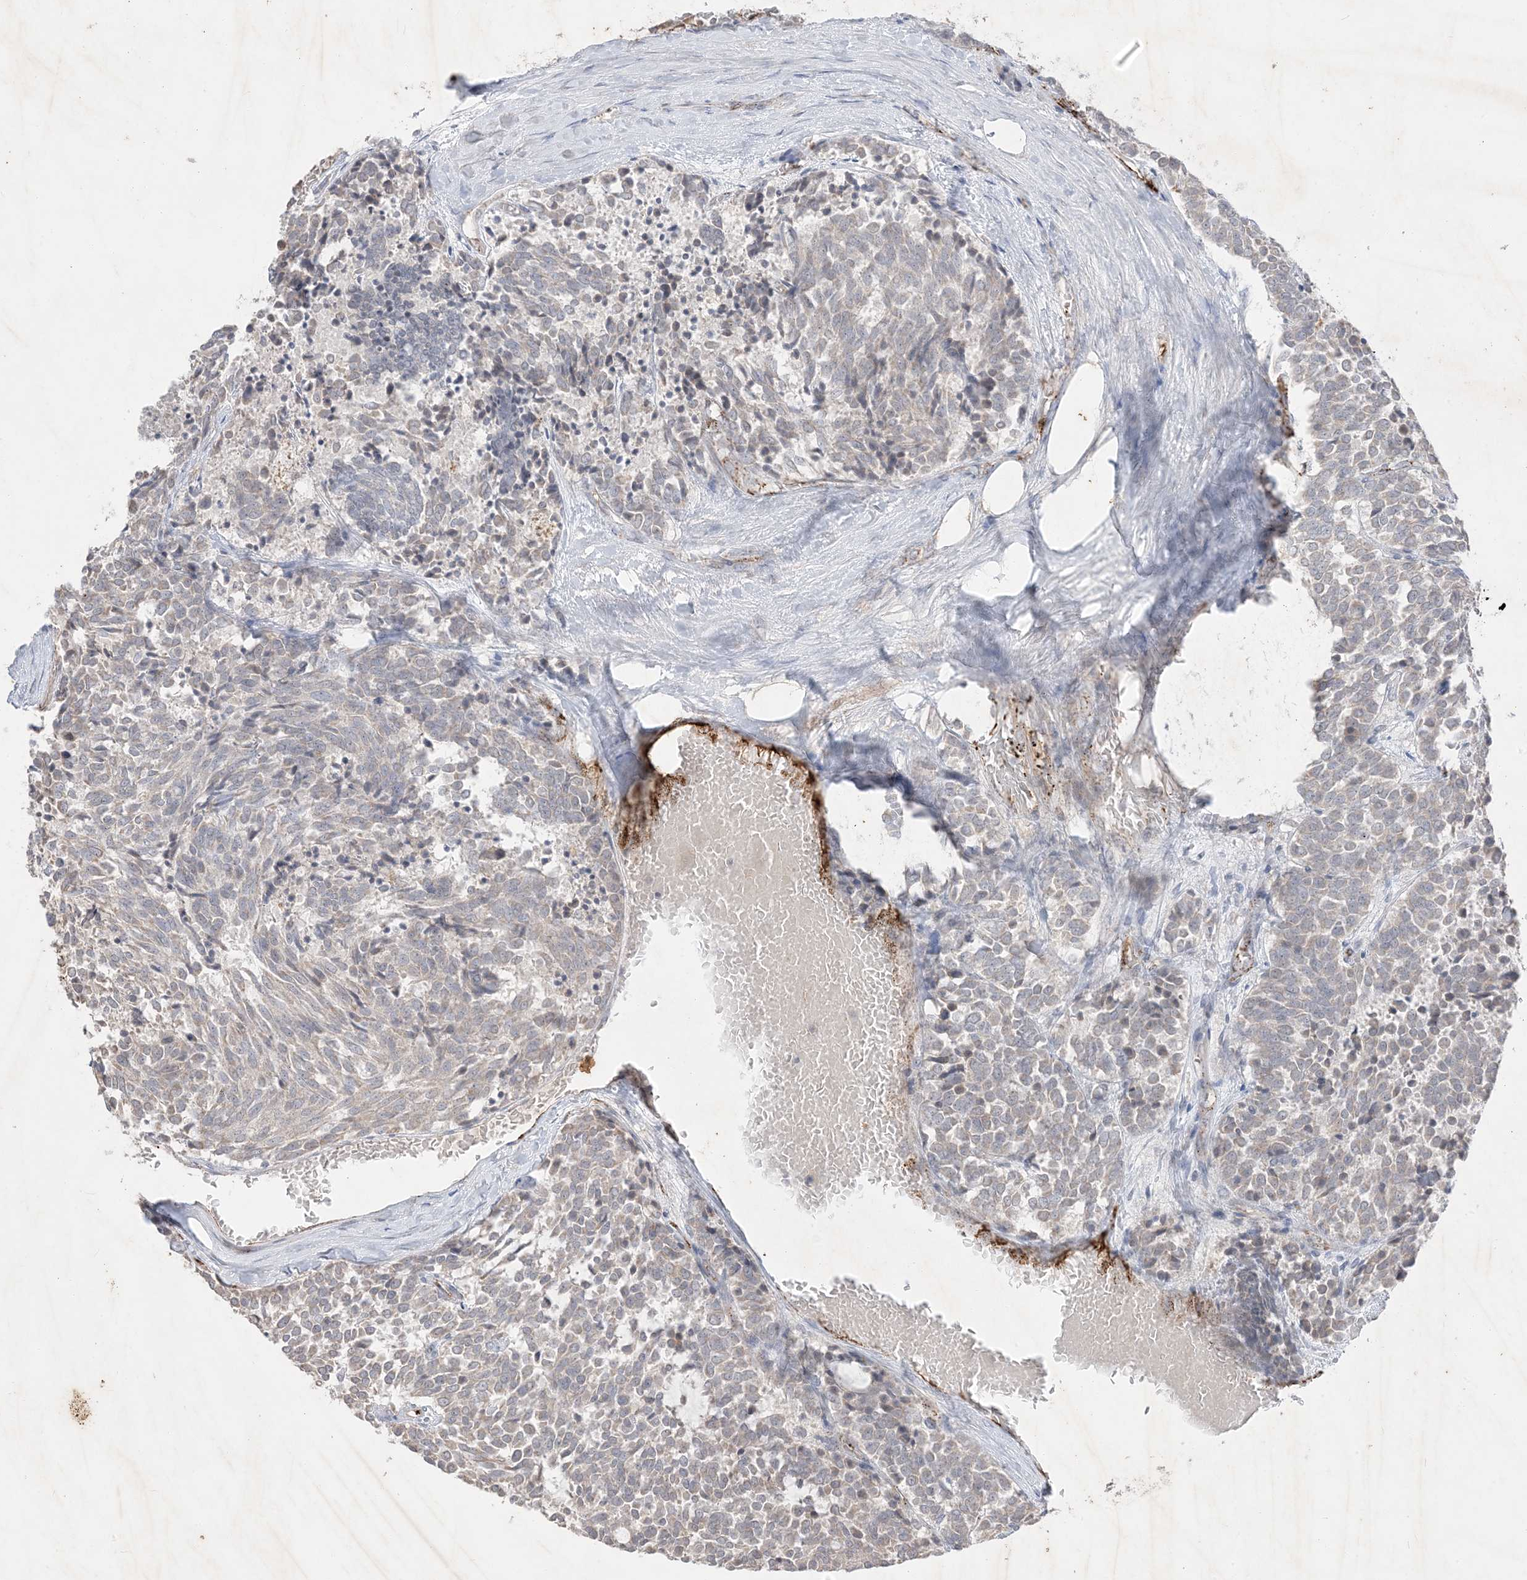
{"staining": {"intensity": "negative", "quantity": "none", "location": "none"}, "tissue": "carcinoid", "cell_type": "Tumor cells", "image_type": "cancer", "snomed": [{"axis": "morphology", "description": "Carcinoid, malignant, NOS"}, {"axis": "topography", "description": "Pancreas"}], "caption": "The image reveals no staining of tumor cells in carcinoid.", "gene": "PRSS36", "patient": {"sex": "female", "age": 54}}